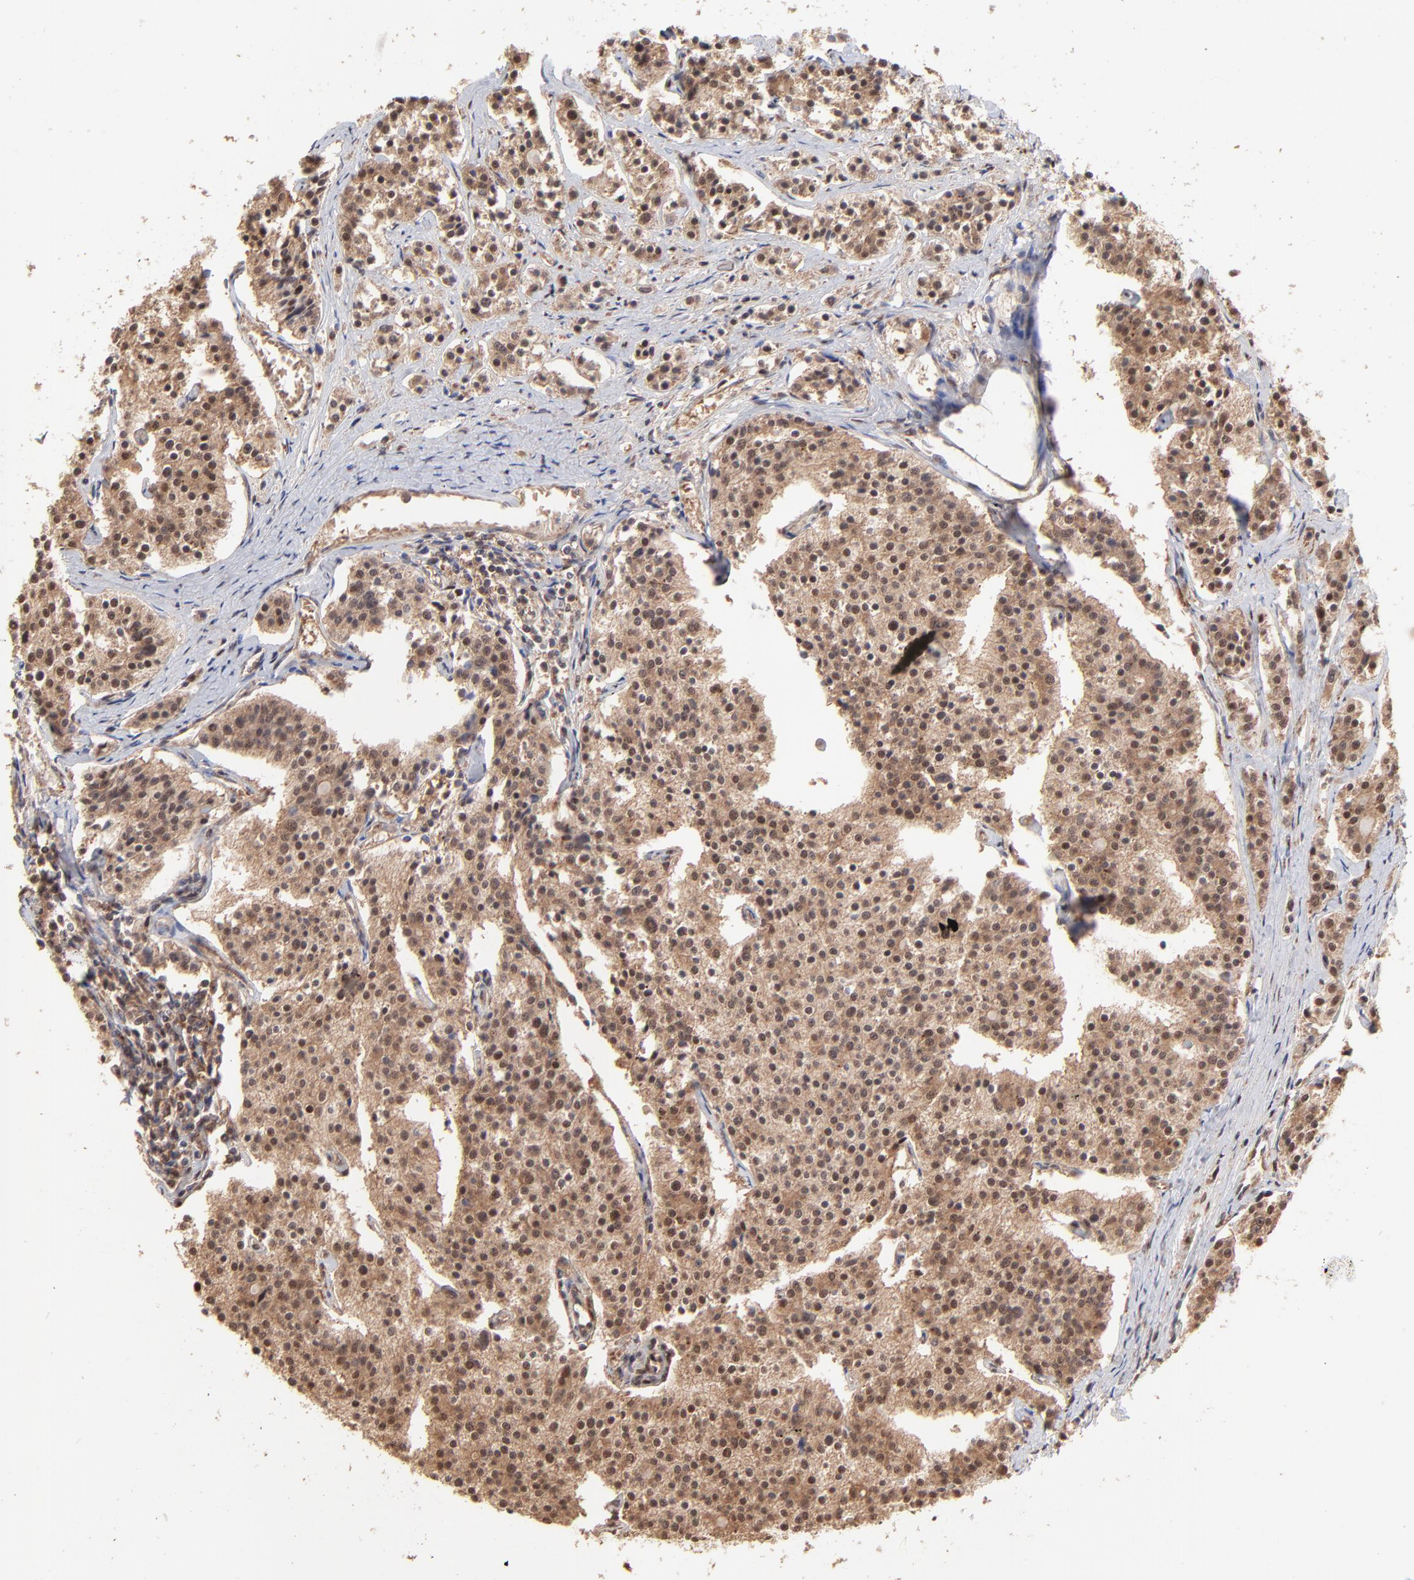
{"staining": {"intensity": "moderate", "quantity": ">75%", "location": "cytoplasmic/membranous,nuclear"}, "tissue": "carcinoid", "cell_type": "Tumor cells", "image_type": "cancer", "snomed": [{"axis": "morphology", "description": "Carcinoid, malignant, NOS"}, {"axis": "topography", "description": "Small intestine"}], "caption": "High-magnification brightfield microscopy of carcinoid stained with DAB (brown) and counterstained with hematoxylin (blue). tumor cells exhibit moderate cytoplasmic/membranous and nuclear staining is appreciated in about>75% of cells. The protein is stained brown, and the nuclei are stained in blue (DAB IHC with brightfield microscopy, high magnification).", "gene": "PSMD14", "patient": {"sex": "male", "age": 63}}